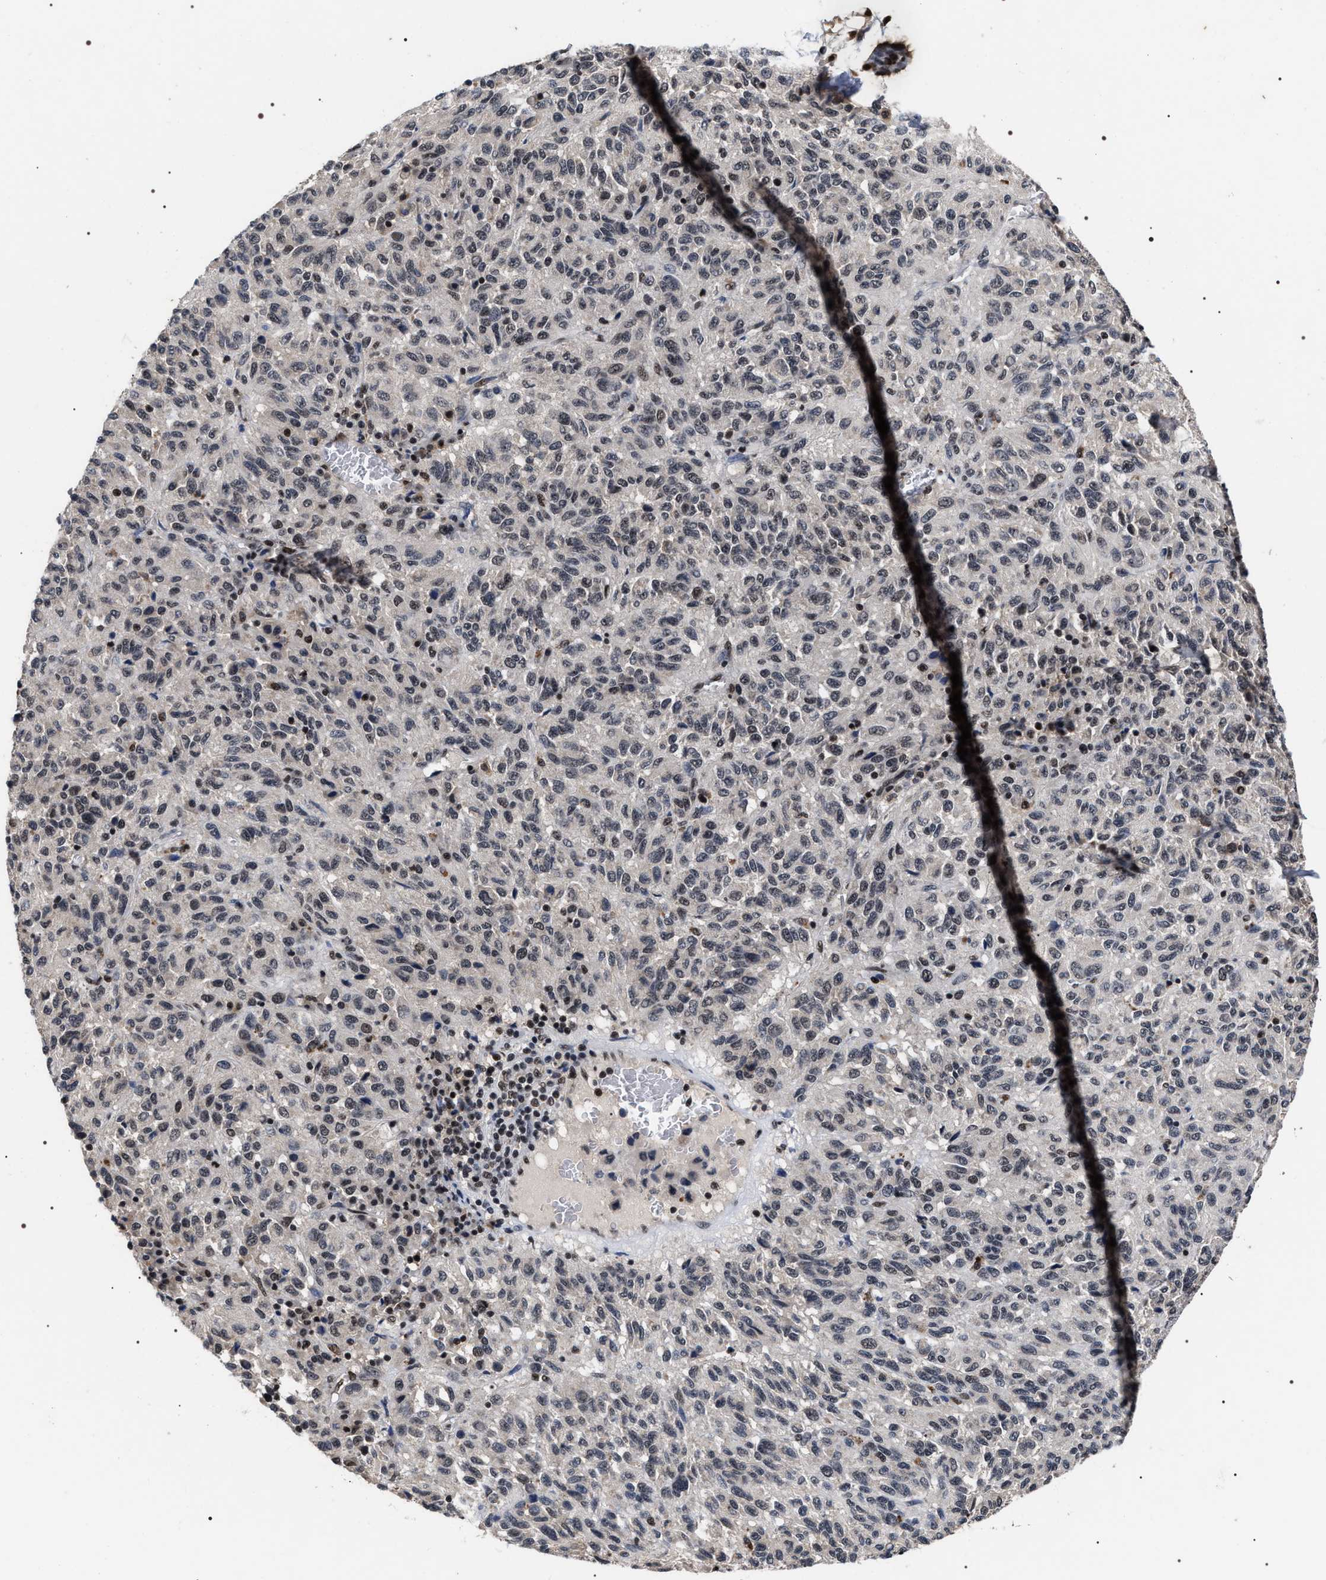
{"staining": {"intensity": "weak", "quantity": "<25%", "location": "nuclear"}, "tissue": "melanoma", "cell_type": "Tumor cells", "image_type": "cancer", "snomed": [{"axis": "morphology", "description": "Malignant melanoma, Metastatic site"}, {"axis": "topography", "description": "Lung"}], "caption": "High power microscopy micrograph of an immunohistochemistry (IHC) micrograph of melanoma, revealing no significant expression in tumor cells.", "gene": "RRP1B", "patient": {"sex": "male", "age": 64}}